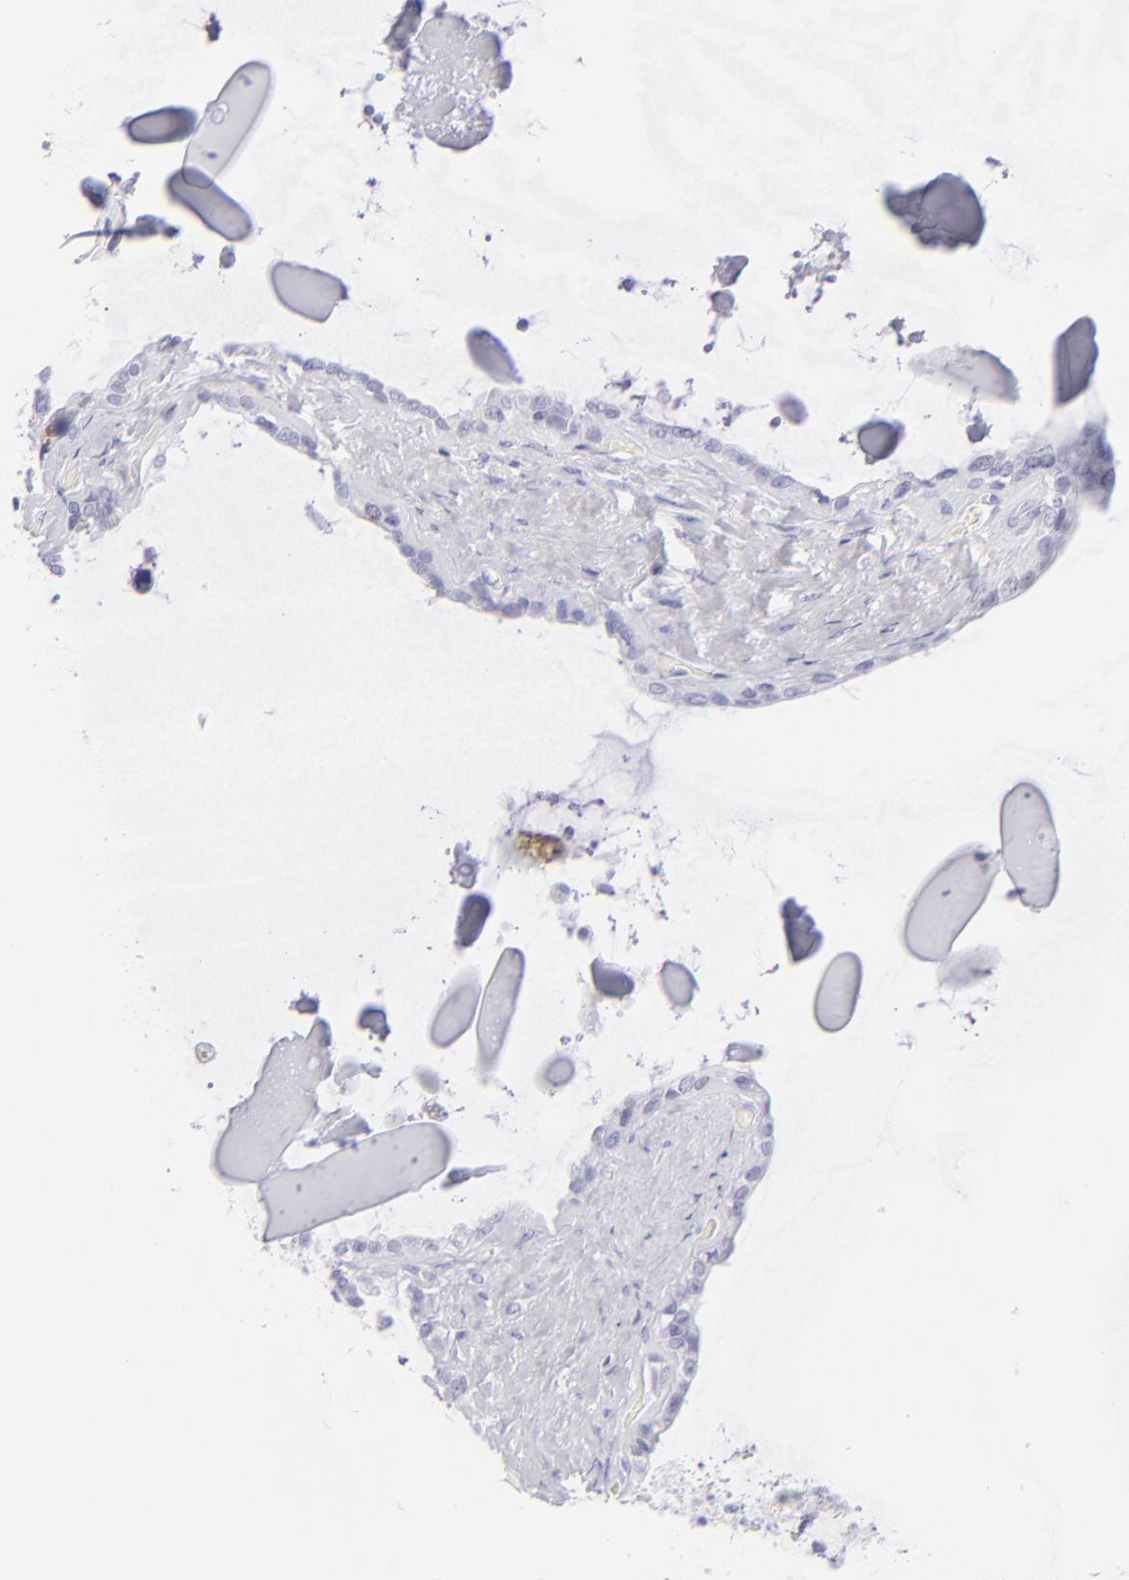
{"staining": {"intensity": "negative", "quantity": "none", "location": "none"}, "tissue": "seminal vesicle", "cell_type": "Glandular cells", "image_type": "normal", "snomed": [{"axis": "morphology", "description": "Normal tissue, NOS"}, {"axis": "morphology", "description": "Inflammation, NOS"}, {"axis": "topography", "description": "Urinary bladder"}, {"axis": "topography", "description": "Prostate"}, {"axis": "topography", "description": "Seminal veicle"}], "caption": "IHC of unremarkable seminal vesicle shows no expression in glandular cells. (DAB (3,3'-diaminobenzidine) immunohistochemistry visualized using brightfield microscopy, high magnification).", "gene": "FCER2", "patient": {"sex": "male", "age": 82}}